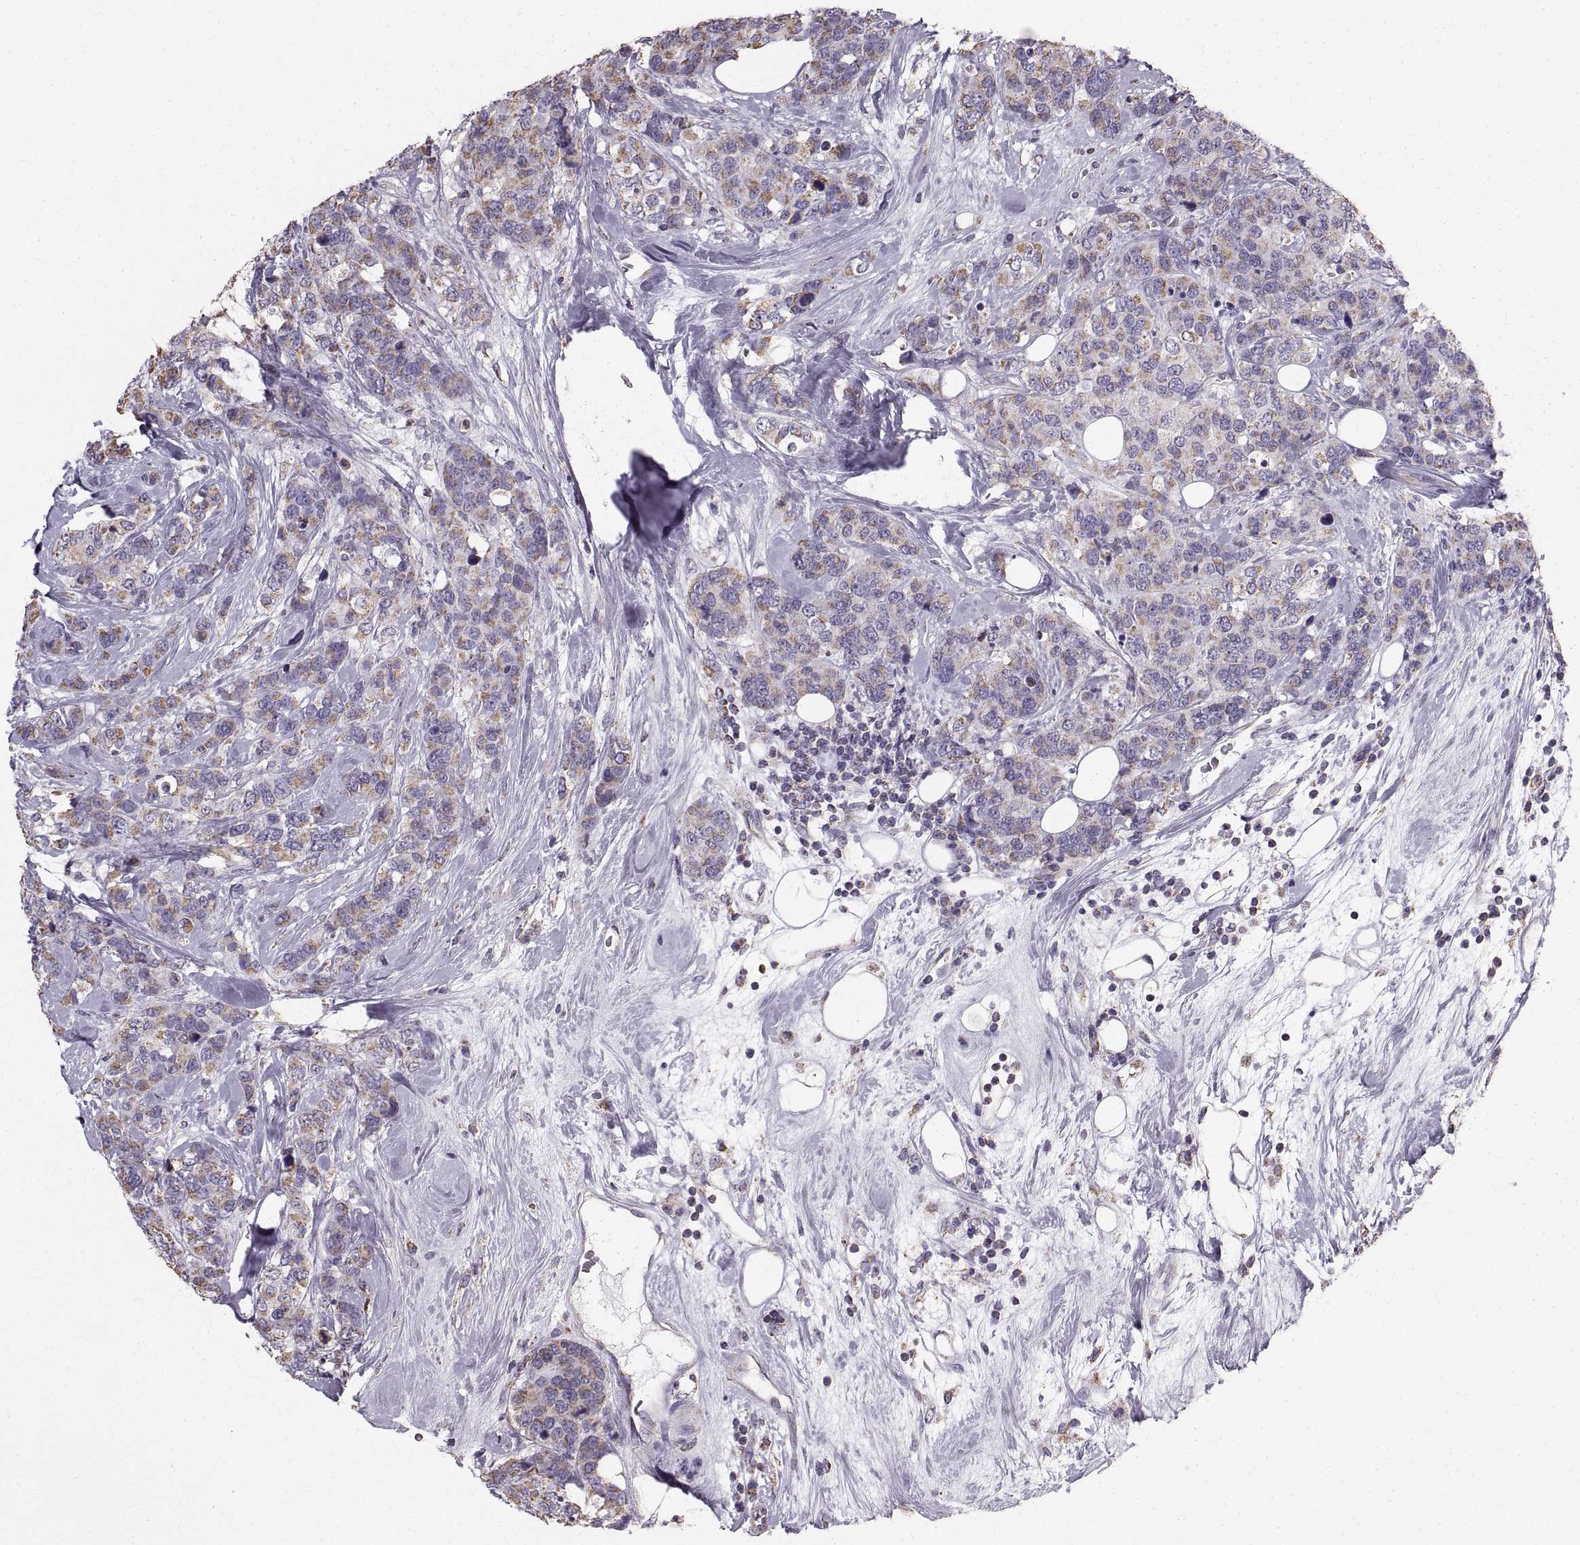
{"staining": {"intensity": "moderate", "quantity": "25%-75%", "location": "cytoplasmic/membranous"}, "tissue": "breast cancer", "cell_type": "Tumor cells", "image_type": "cancer", "snomed": [{"axis": "morphology", "description": "Lobular carcinoma"}, {"axis": "topography", "description": "Breast"}], "caption": "A micrograph of lobular carcinoma (breast) stained for a protein reveals moderate cytoplasmic/membranous brown staining in tumor cells.", "gene": "STMND1", "patient": {"sex": "female", "age": 59}}